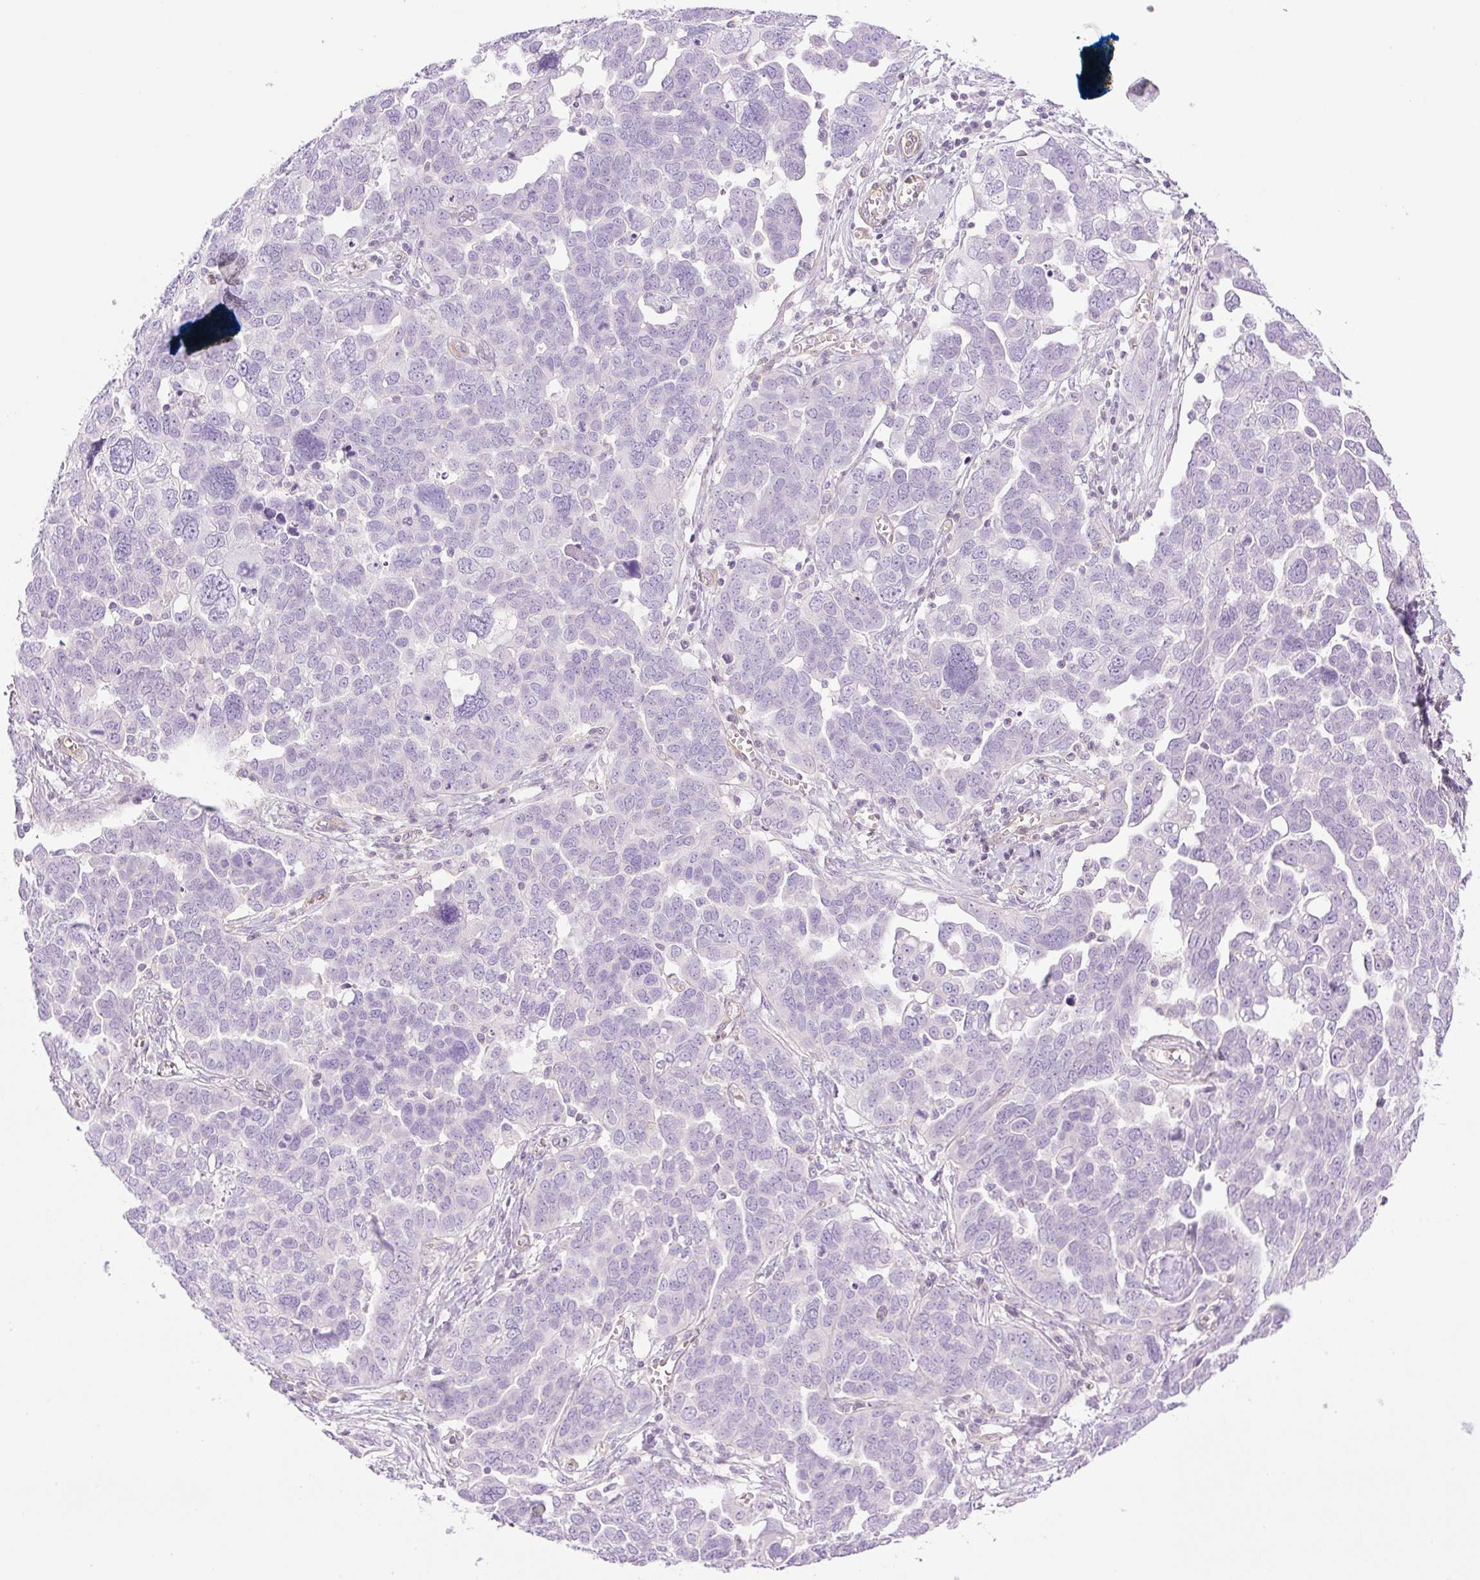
{"staining": {"intensity": "negative", "quantity": "none", "location": "none"}, "tissue": "ovarian cancer", "cell_type": "Tumor cells", "image_type": "cancer", "snomed": [{"axis": "morphology", "description": "Cystadenocarcinoma, serous, NOS"}, {"axis": "topography", "description": "Ovary"}], "caption": "Tumor cells show no significant staining in ovarian cancer.", "gene": "EHD3", "patient": {"sex": "female", "age": 59}}